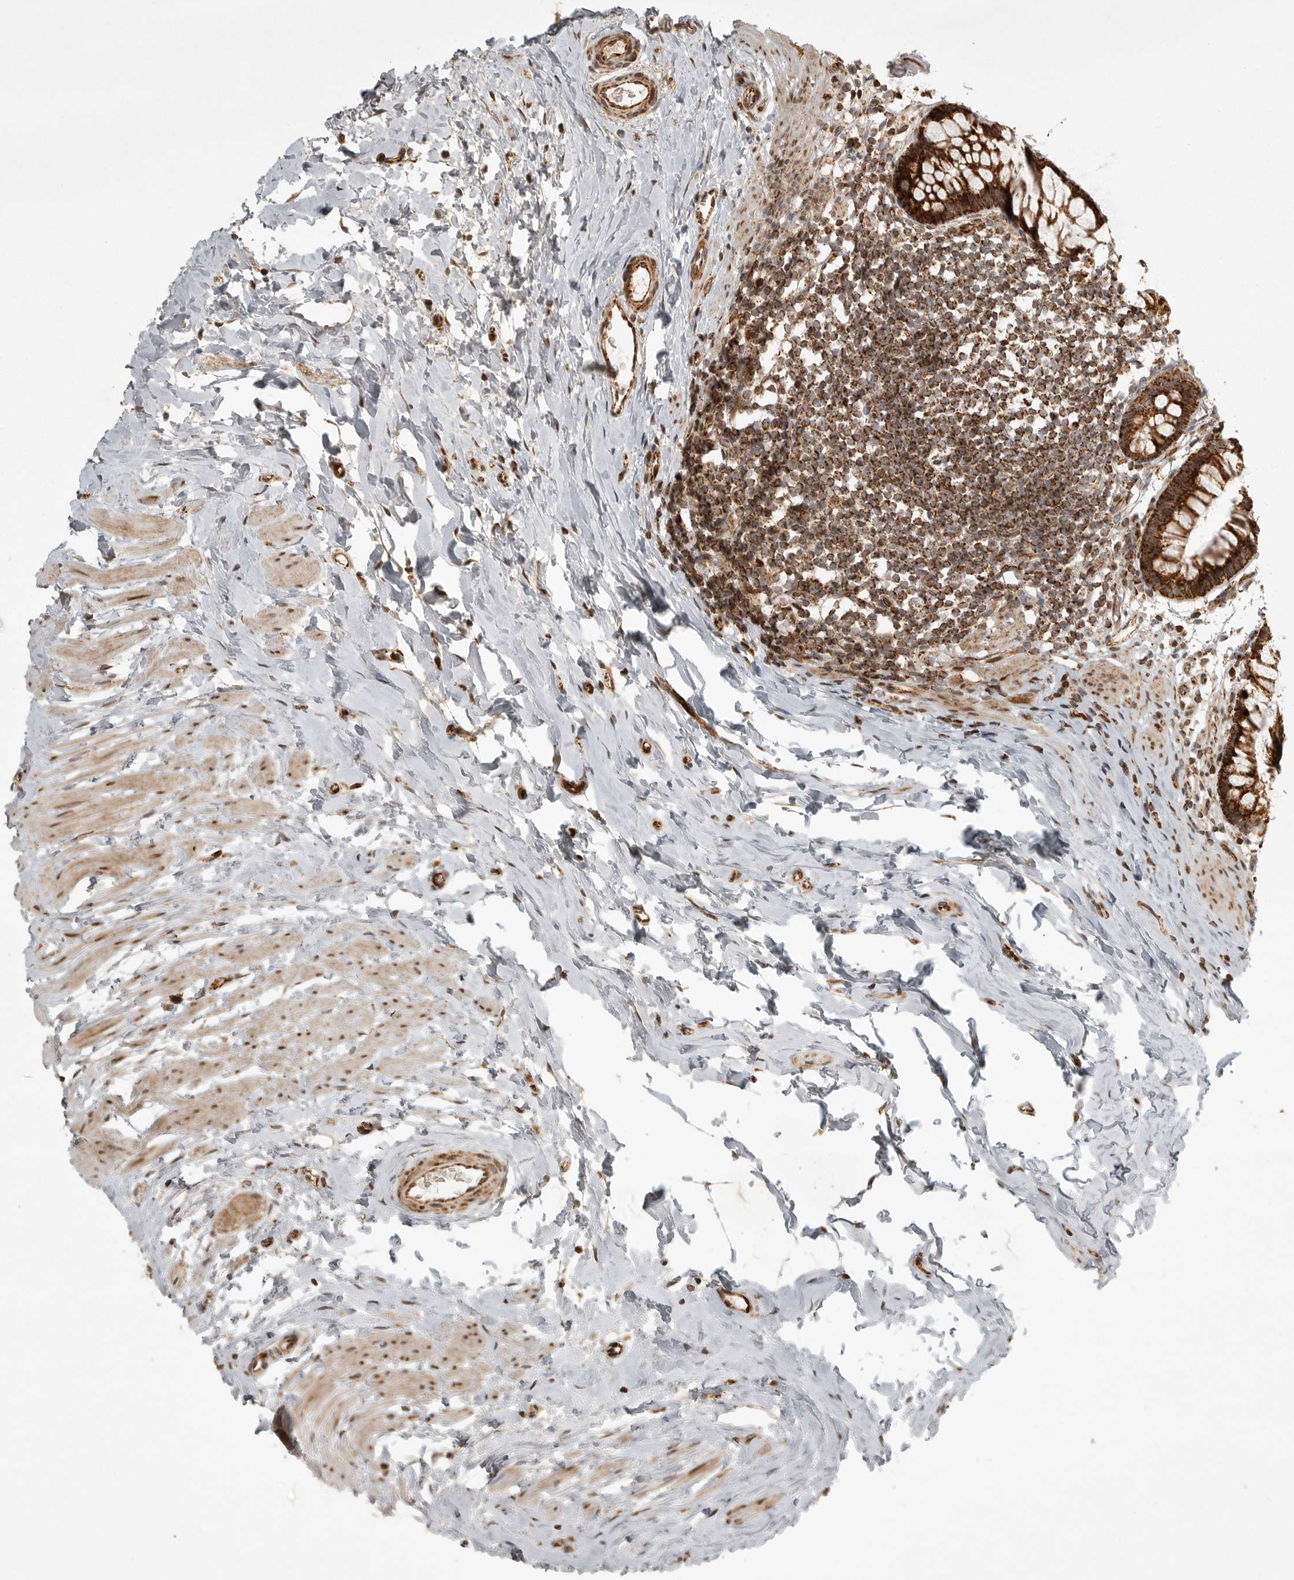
{"staining": {"intensity": "strong", "quantity": ">75%", "location": "cytoplasmic/membranous"}, "tissue": "colon", "cell_type": "Endothelial cells", "image_type": "normal", "snomed": [{"axis": "morphology", "description": "Normal tissue, NOS"}, {"axis": "topography", "description": "Colon"}], "caption": "About >75% of endothelial cells in benign colon exhibit strong cytoplasmic/membranous protein staining as visualized by brown immunohistochemical staining.", "gene": "NARS2", "patient": {"sex": "female", "age": 62}}